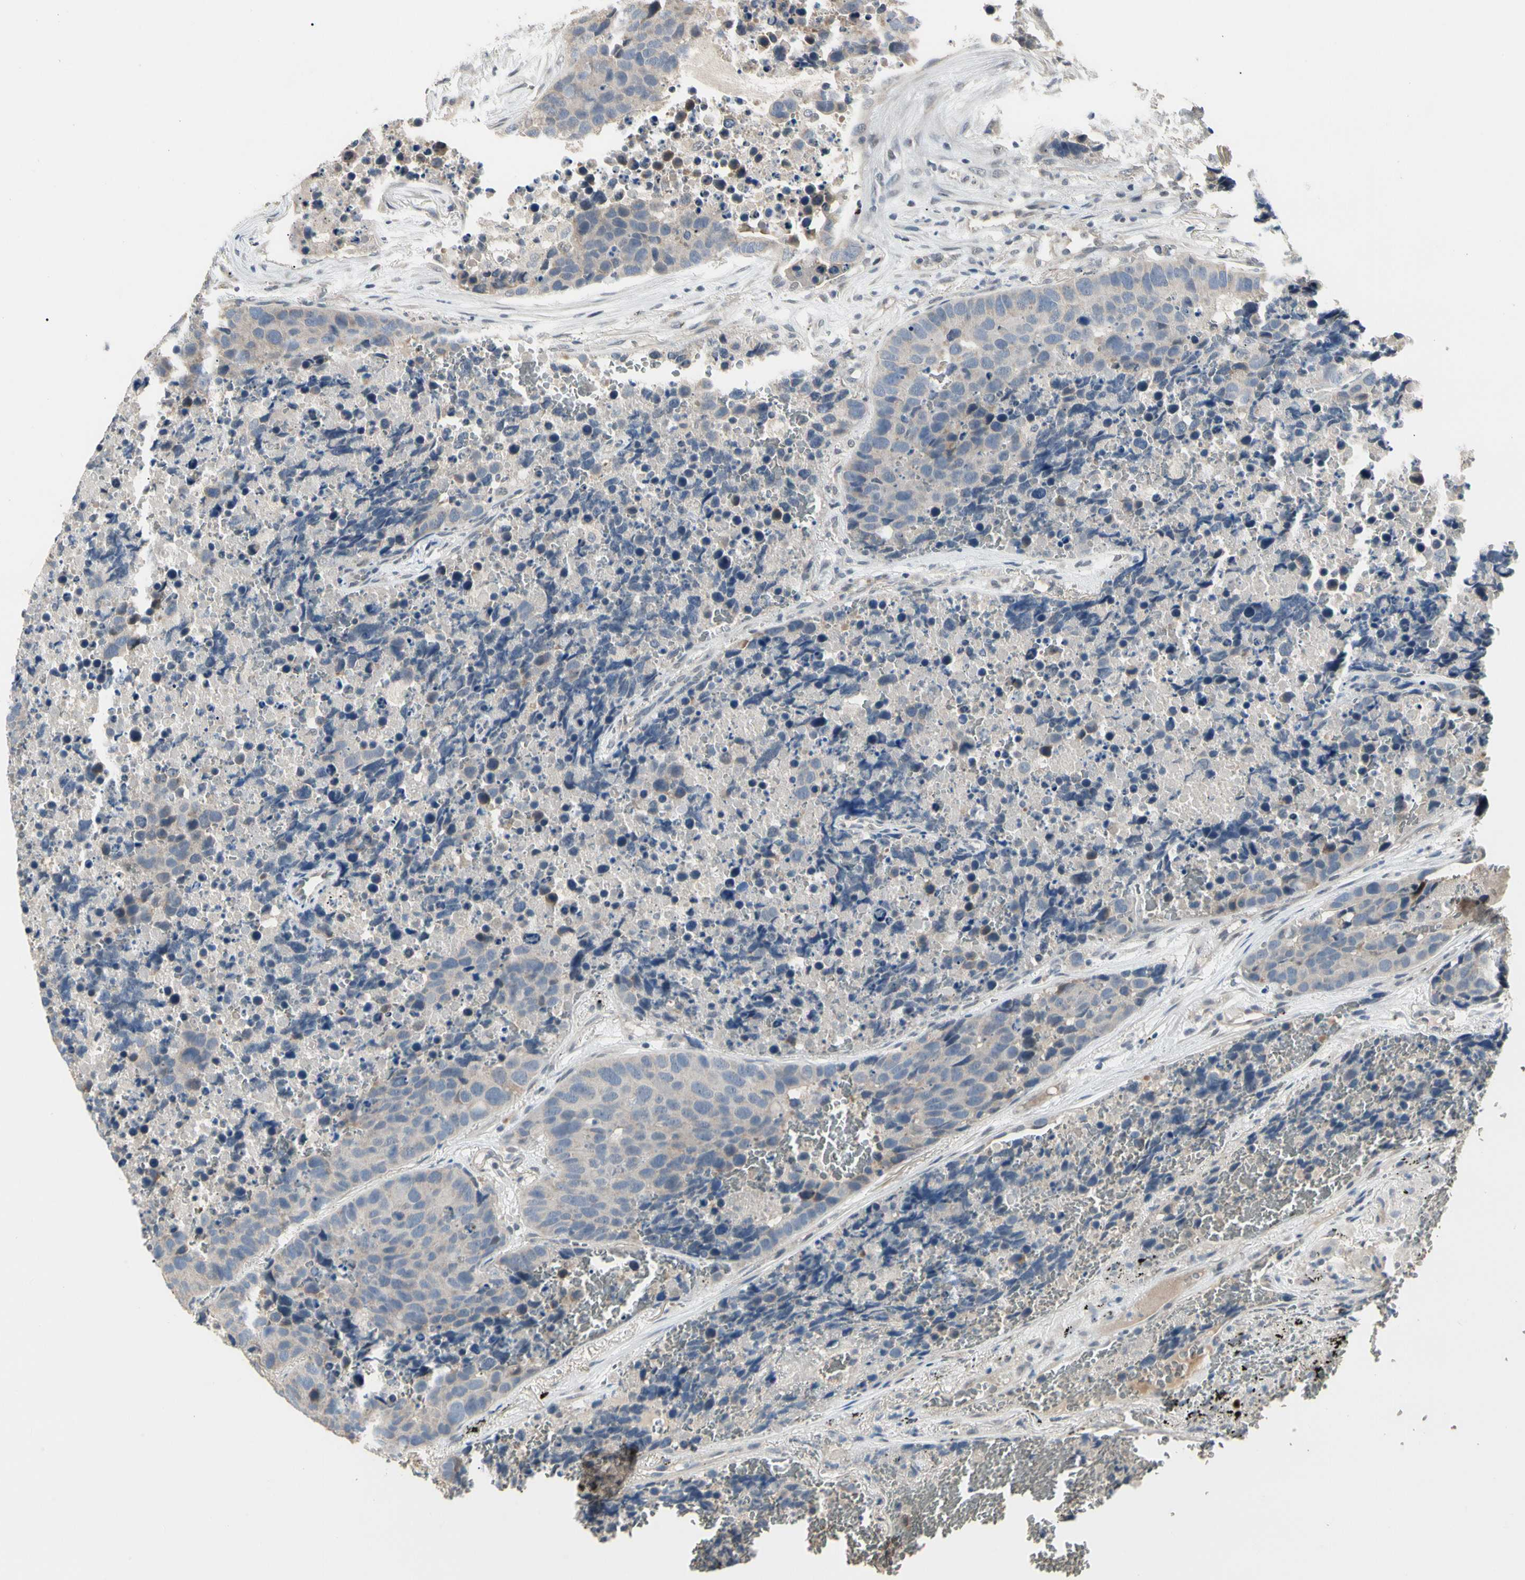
{"staining": {"intensity": "negative", "quantity": "none", "location": "none"}, "tissue": "carcinoid", "cell_type": "Tumor cells", "image_type": "cancer", "snomed": [{"axis": "morphology", "description": "Carcinoid, malignant, NOS"}, {"axis": "topography", "description": "Lung"}], "caption": "Carcinoid stained for a protein using immunohistochemistry (IHC) displays no positivity tumor cells.", "gene": "GREM1", "patient": {"sex": "male", "age": 60}}